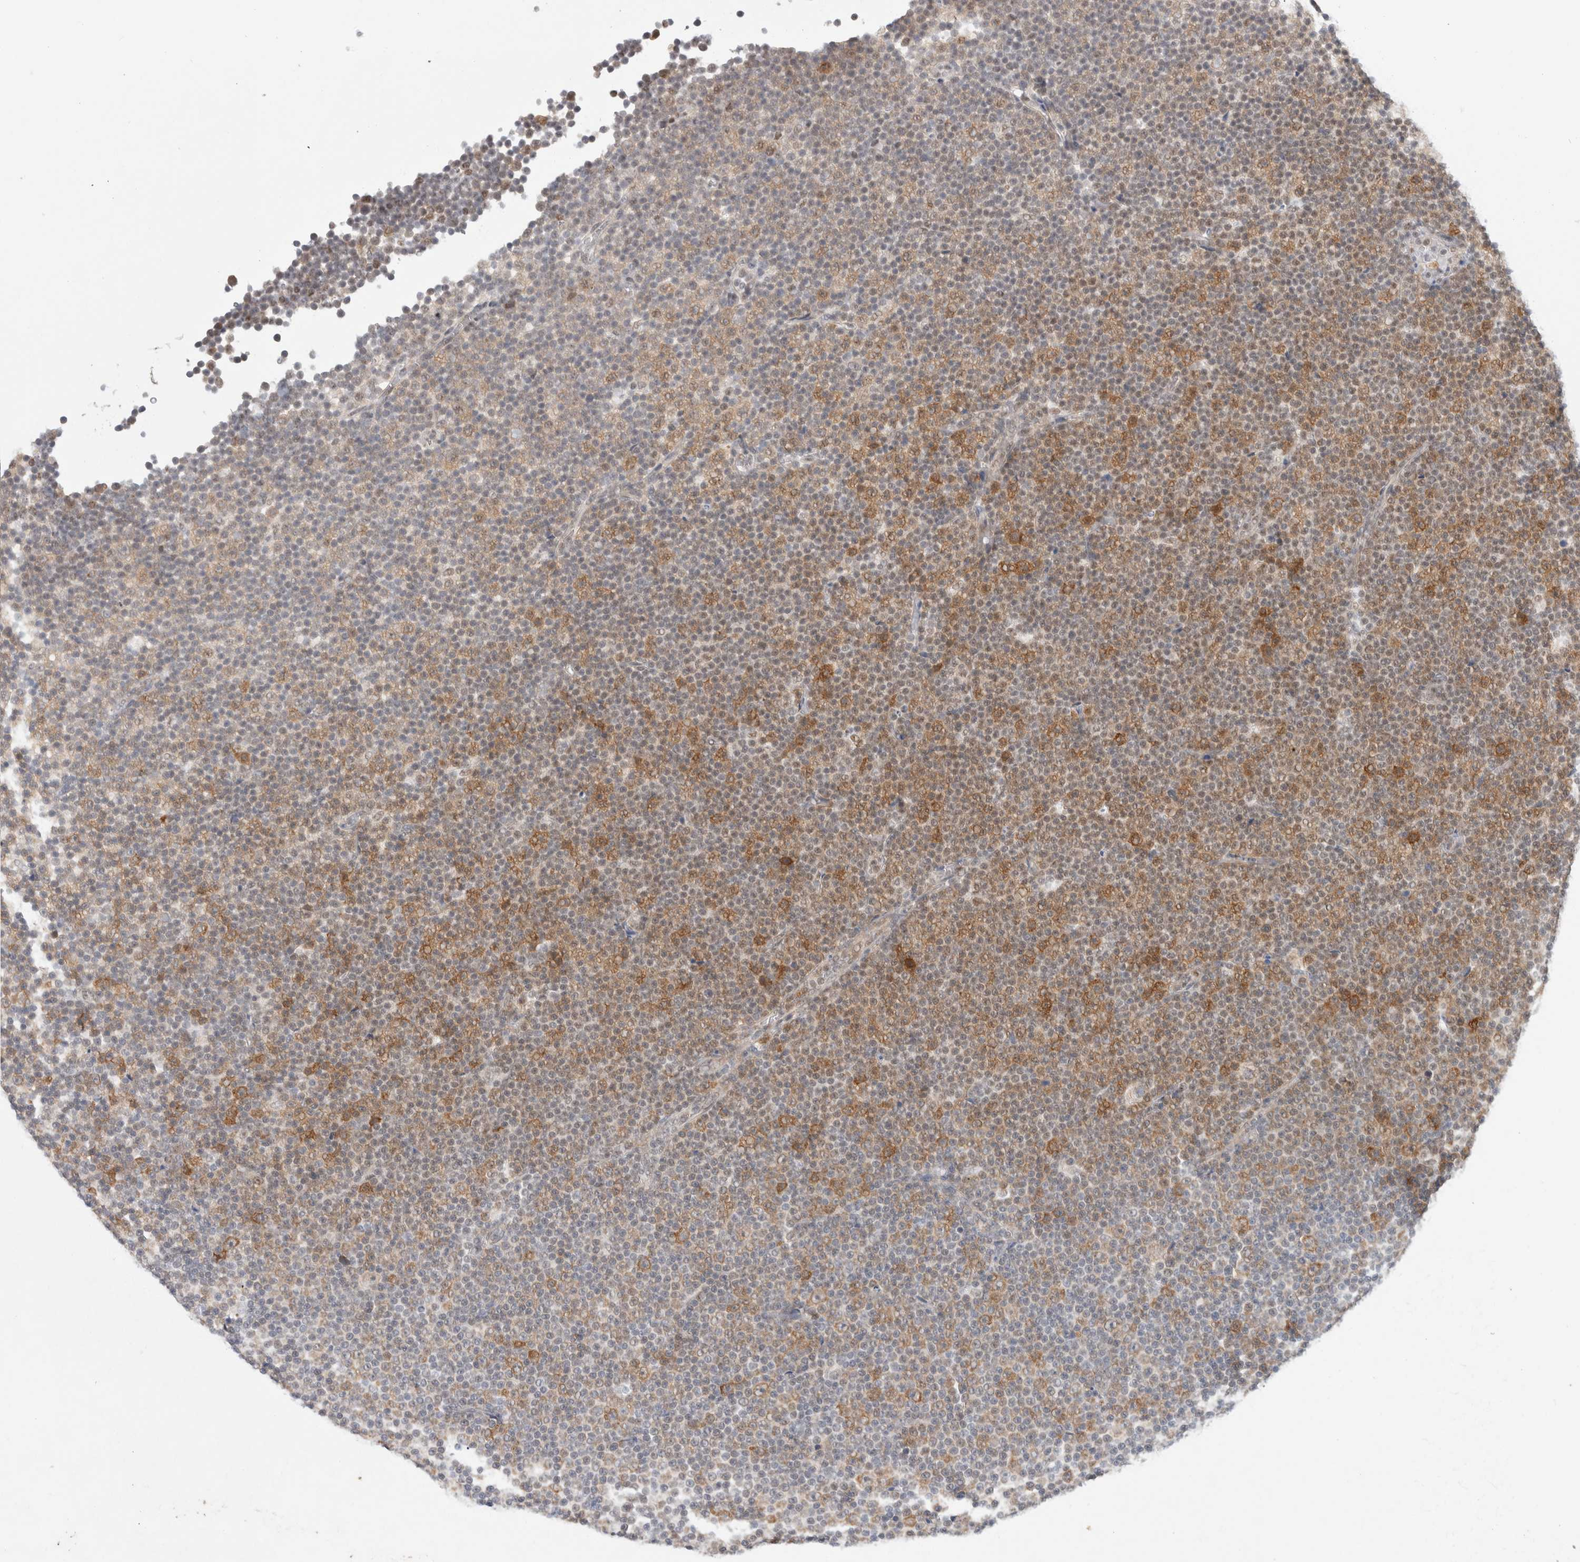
{"staining": {"intensity": "moderate", "quantity": "25%-75%", "location": "cytoplasmic/membranous"}, "tissue": "lymphoma", "cell_type": "Tumor cells", "image_type": "cancer", "snomed": [{"axis": "morphology", "description": "Malignant lymphoma, non-Hodgkin's type, Low grade"}, {"axis": "topography", "description": "Lymph node"}], "caption": "Moderate cytoplasmic/membranous expression for a protein is seen in approximately 25%-75% of tumor cells of lymphoma using immunohistochemistry (IHC).", "gene": "TRMT12", "patient": {"sex": "female", "age": 67}}